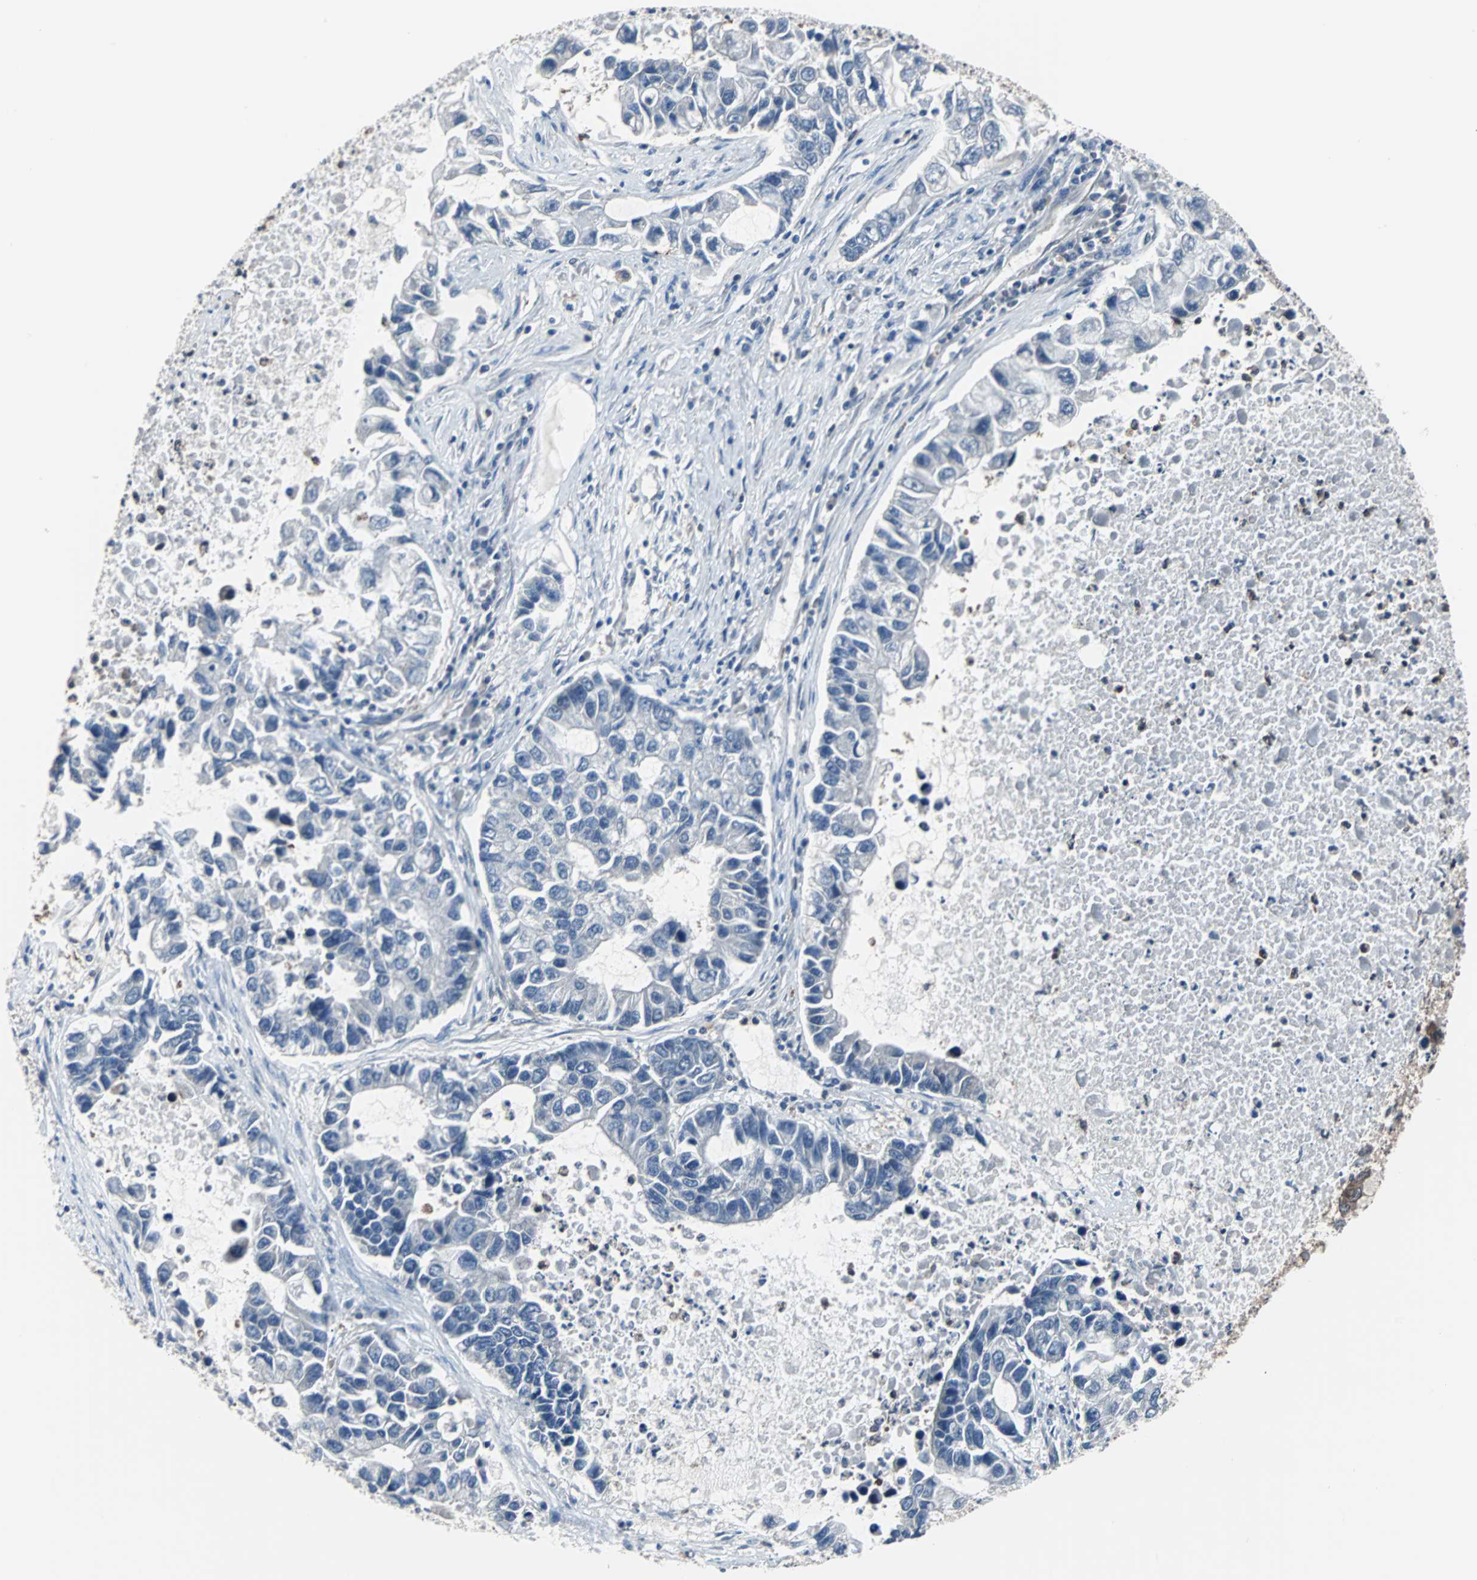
{"staining": {"intensity": "negative", "quantity": "none", "location": "none"}, "tissue": "lung cancer", "cell_type": "Tumor cells", "image_type": "cancer", "snomed": [{"axis": "morphology", "description": "Adenocarcinoma, NOS"}, {"axis": "topography", "description": "Lung"}], "caption": "The micrograph reveals no significant positivity in tumor cells of lung cancer (adenocarcinoma). The staining is performed using DAB brown chromogen with nuclei counter-stained in using hematoxylin.", "gene": "PAK1", "patient": {"sex": "female", "age": 51}}